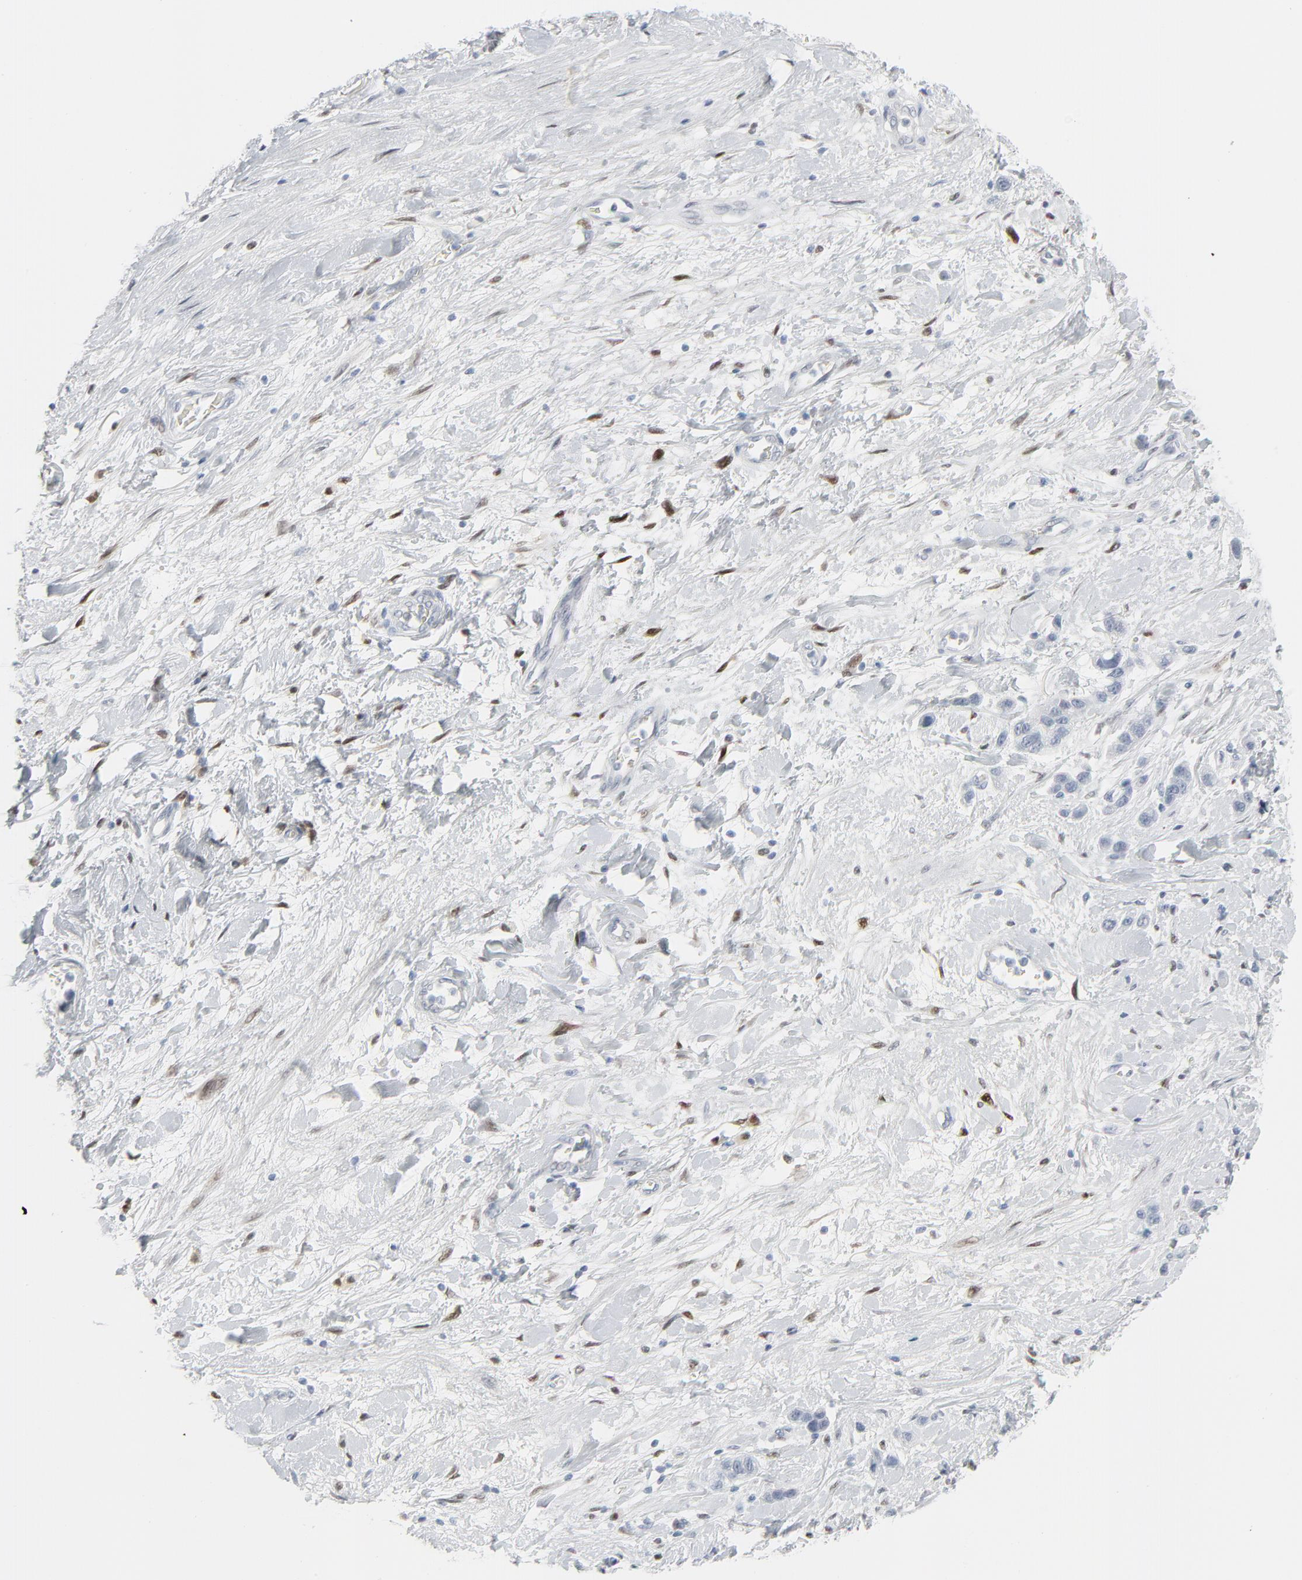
{"staining": {"intensity": "negative", "quantity": "none", "location": "none"}, "tissue": "stomach cancer", "cell_type": "Tumor cells", "image_type": "cancer", "snomed": [{"axis": "morphology", "description": "Normal tissue, NOS"}, {"axis": "morphology", "description": "Adenocarcinoma, NOS"}, {"axis": "morphology", "description": "Adenocarcinoma, High grade"}, {"axis": "topography", "description": "Stomach, upper"}, {"axis": "topography", "description": "Stomach"}], "caption": "Tumor cells are negative for protein expression in human stomach cancer (adenocarcinoma (high-grade)). (Immunohistochemistry, brightfield microscopy, high magnification).", "gene": "MITF", "patient": {"sex": "female", "age": 65}}